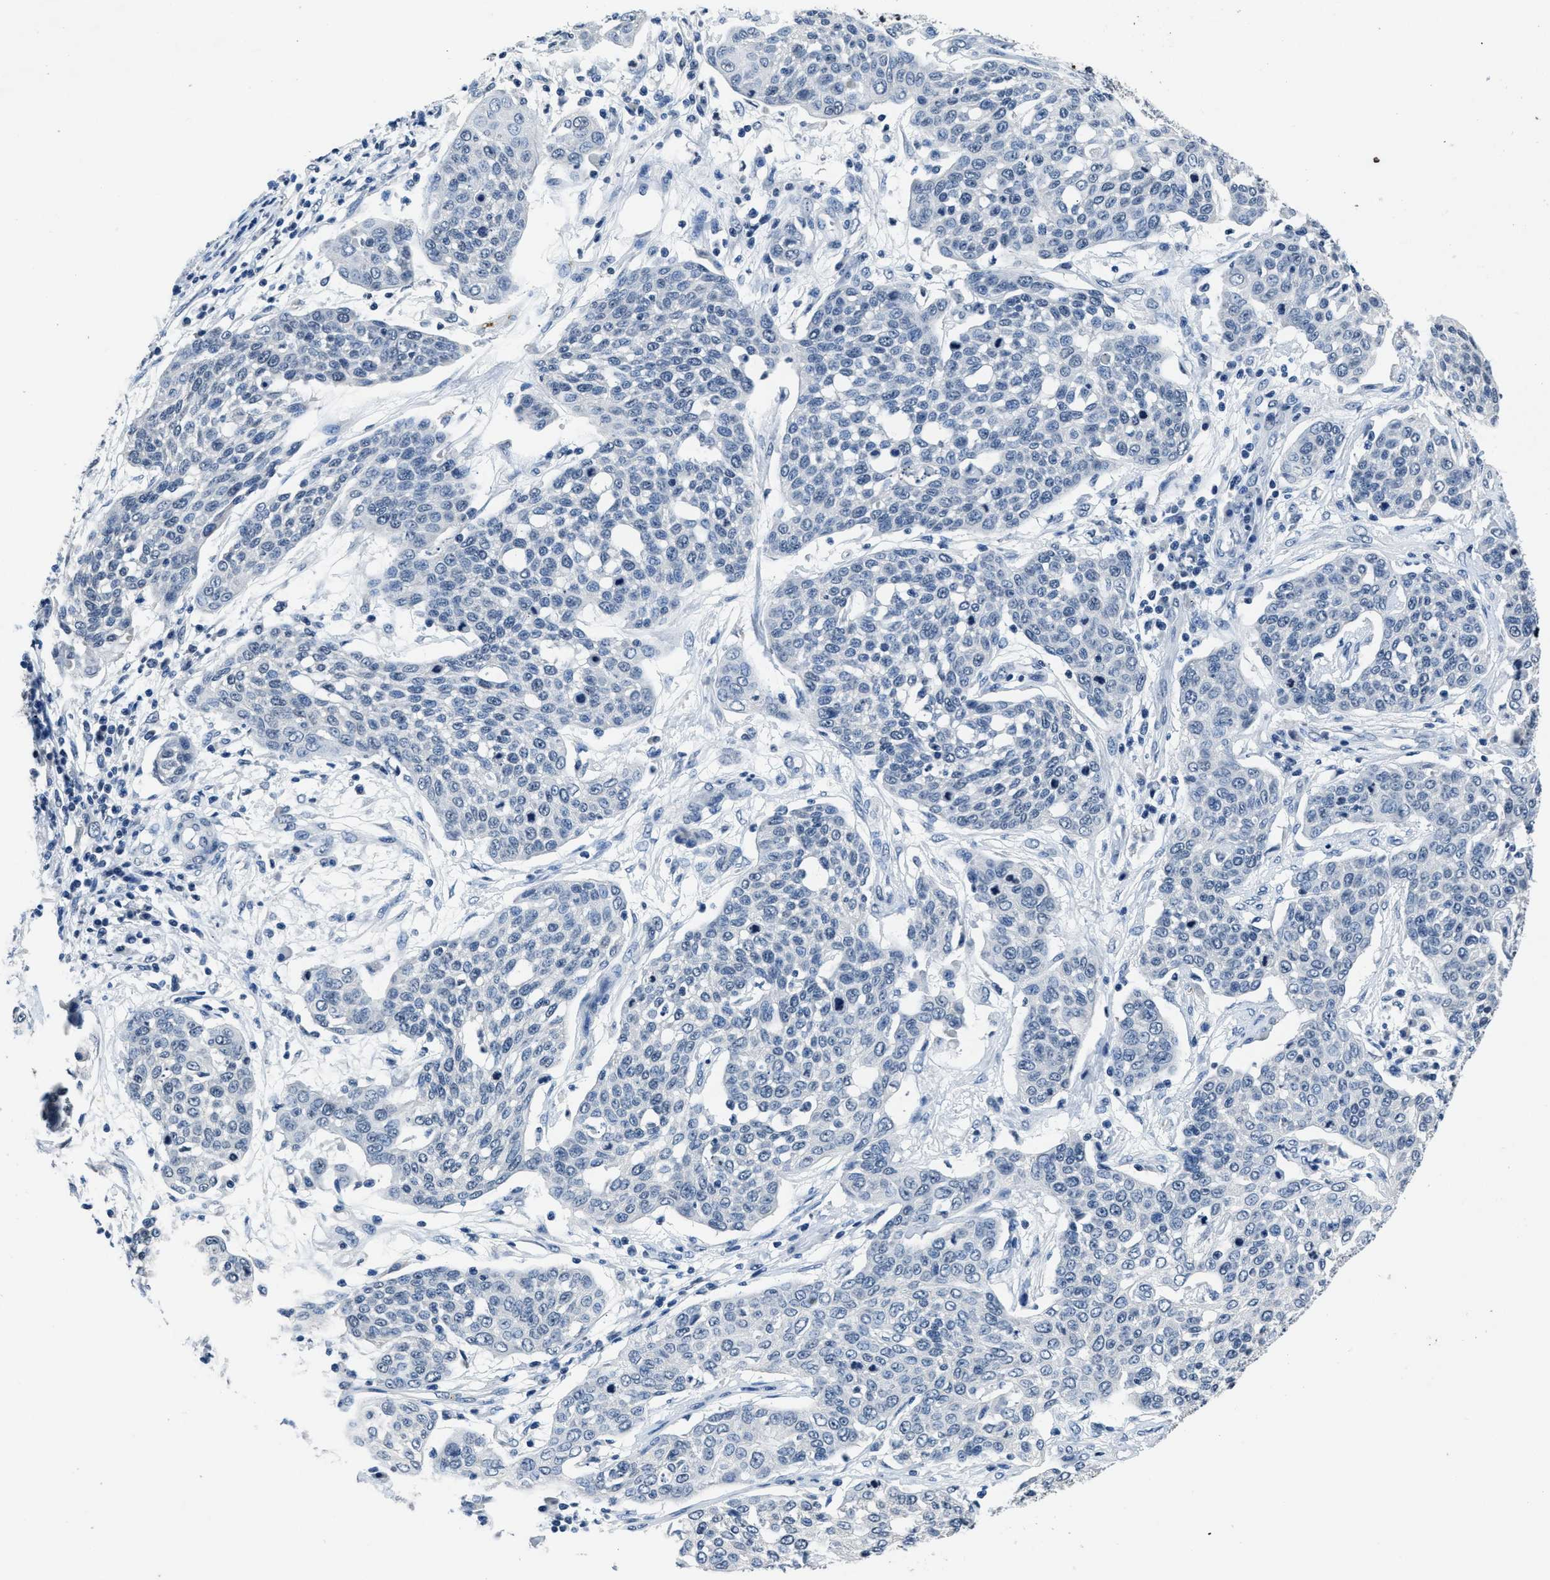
{"staining": {"intensity": "negative", "quantity": "none", "location": "none"}, "tissue": "cervical cancer", "cell_type": "Tumor cells", "image_type": "cancer", "snomed": [{"axis": "morphology", "description": "Squamous cell carcinoma, NOS"}, {"axis": "topography", "description": "Cervix"}], "caption": "Immunohistochemistry (IHC) micrograph of squamous cell carcinoma (cervical) stained for a protein (brown), which shows no expression in tumor cells. Nuclei are stained in blue.", "gene": "ITGA2B", "patient": {"sex": "female", "age": 34}}